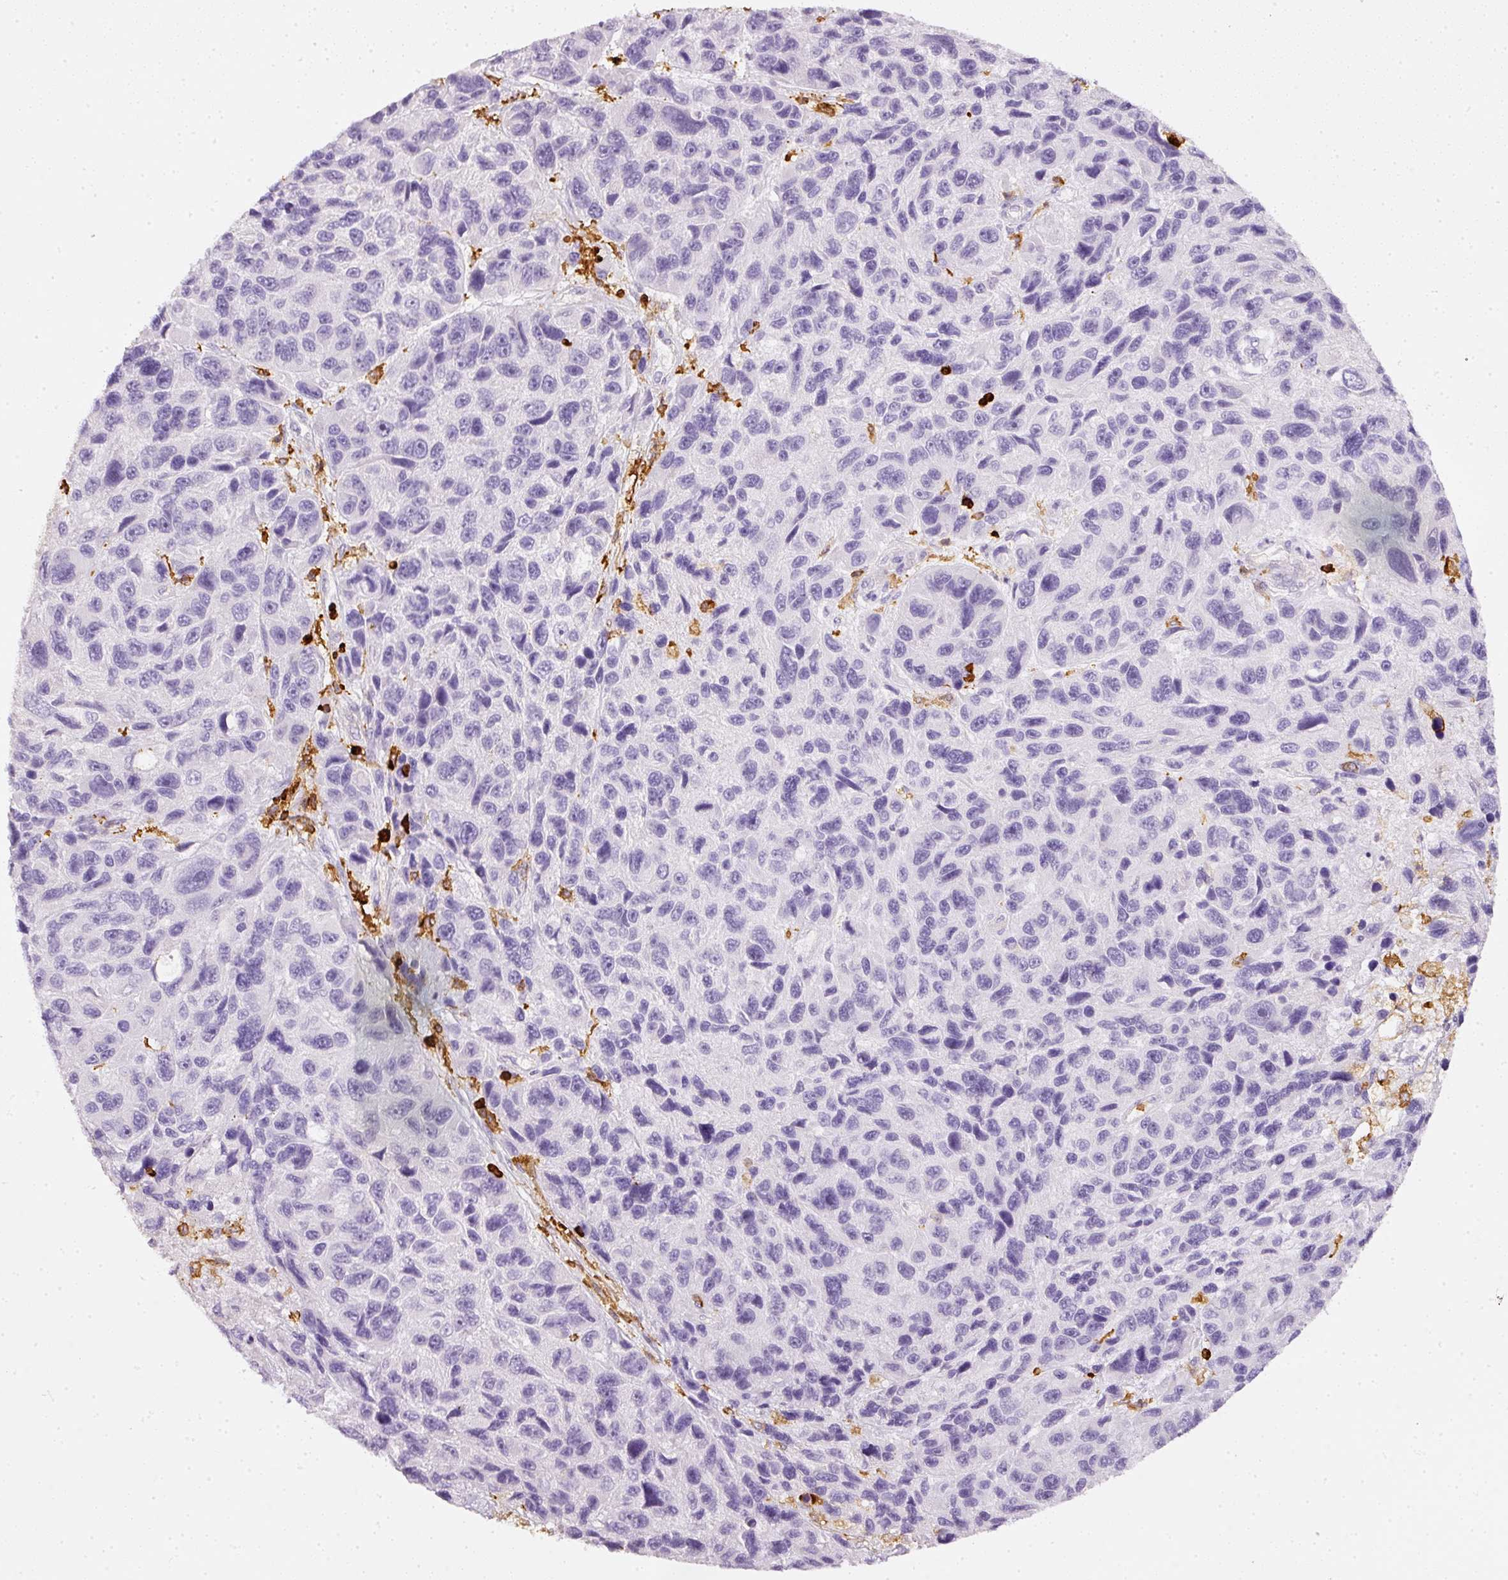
{"staining": {"intensity": "negative", "quantity": "none", "location": "none"}, "tissue": "melanoma", "cell_type": "Tumor cells", "image_type": "cancer", "snomed": [{"axis": "morphology", "description": "Malignant melanoma, NOS"}, {"axis": "topography", "description": "Skin"}], "caption": "This is an immunohistochemistry (IHC) micrograph of malignant melanoma. There is no staining in tumor cells.", "gene": "EVL", "patient": {"sex": "male", "age": 53}}